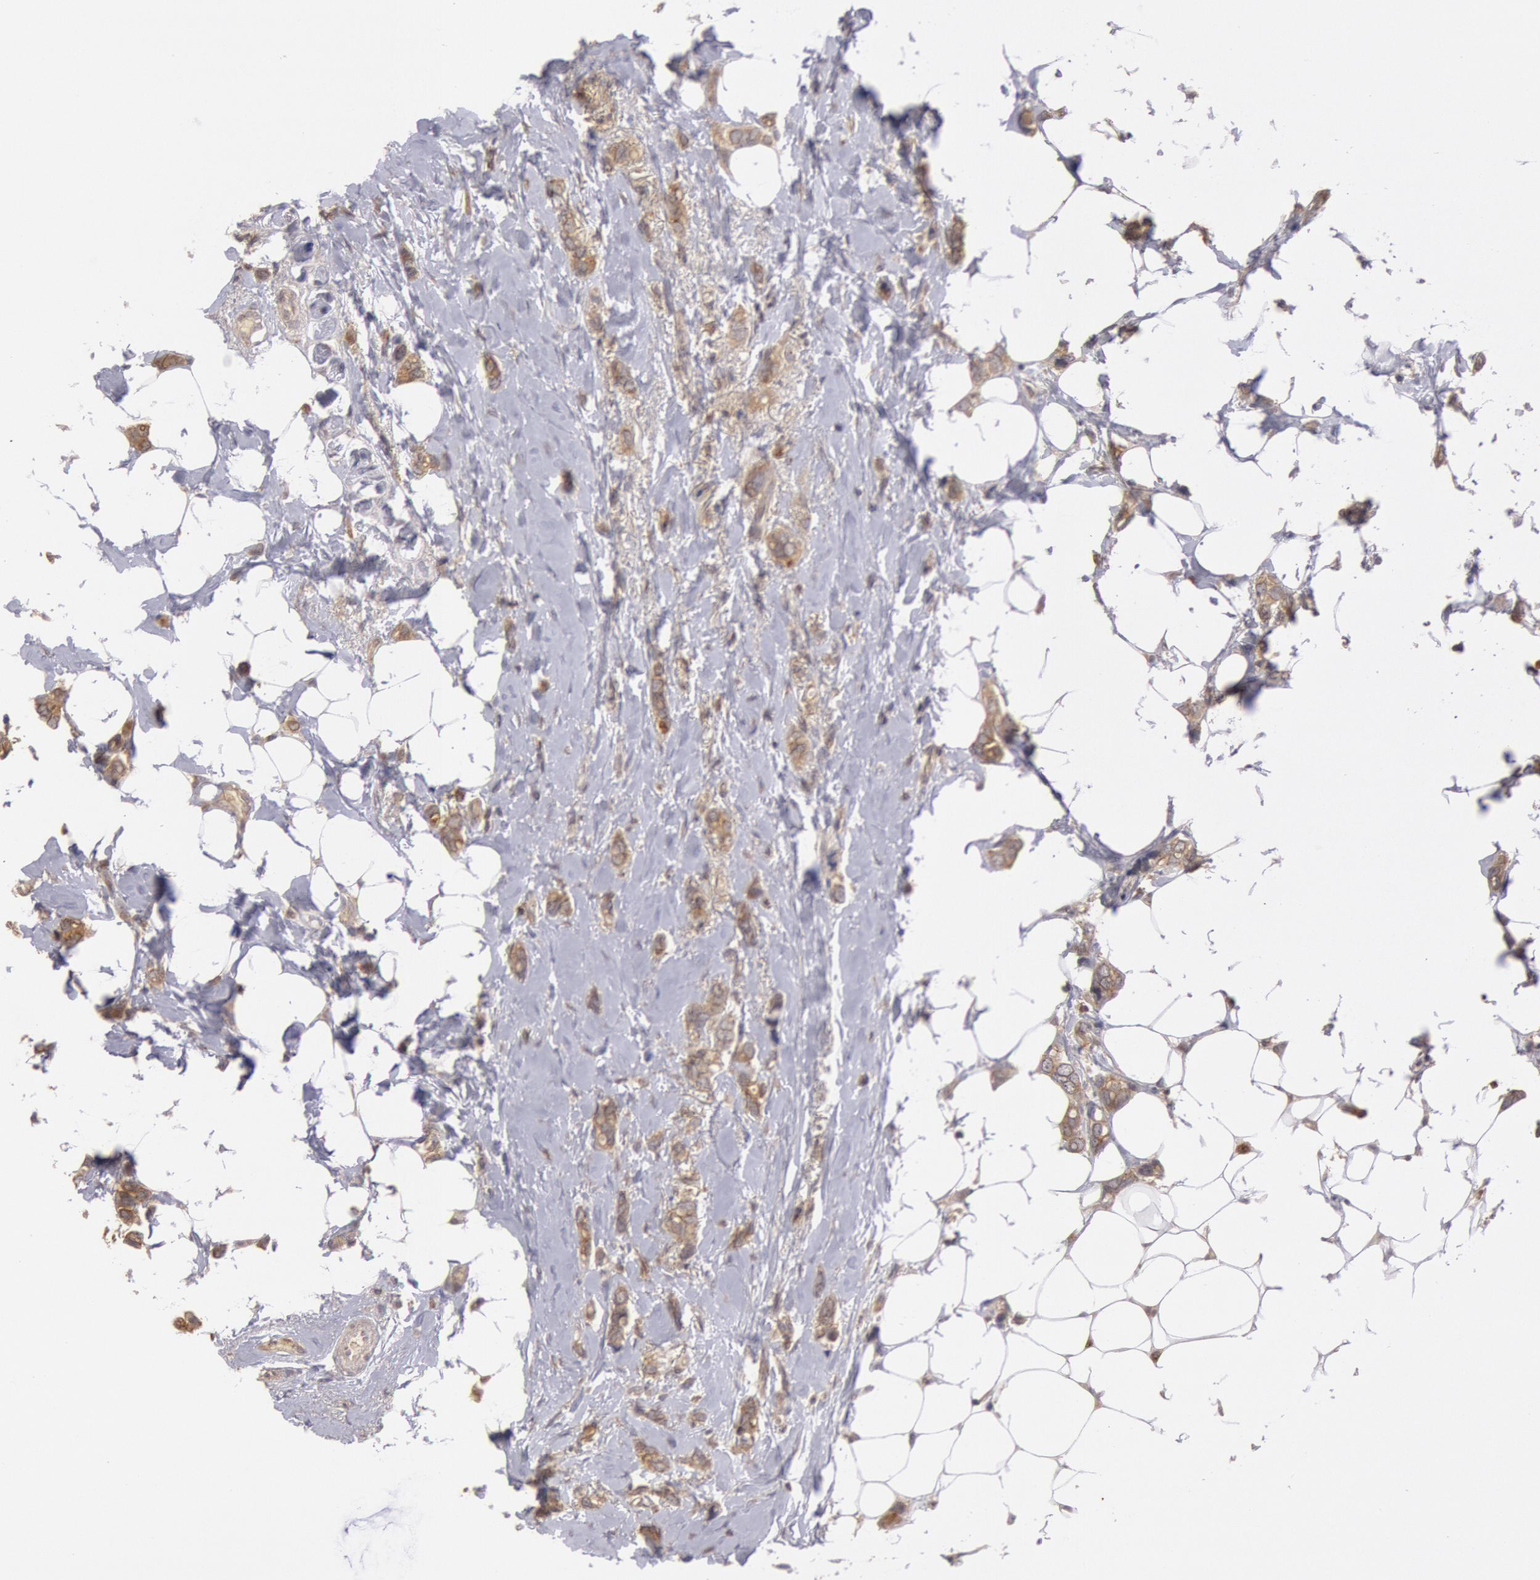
{"staining": {"intensity": "moderate", "quantity": ">75%", "location": "cytoplasmic/membranous"}, "tissue": "breast cancer", "cell_type": "Tumor cells", "image_type": "cancer", "snomed": [{"axis": "morphology", "description": "Duct carcinoma"}, {"axis": "topography", "description": "Breast"}], "caption": "Immunohistochemical staining of human breast intraductal carcinoma shows moderate cytoplasmic/membranous protein expression in approximately >75% of tumor cells.", "gene": "PLA2G6", "patient": {"sex": "female", "age": 72}}